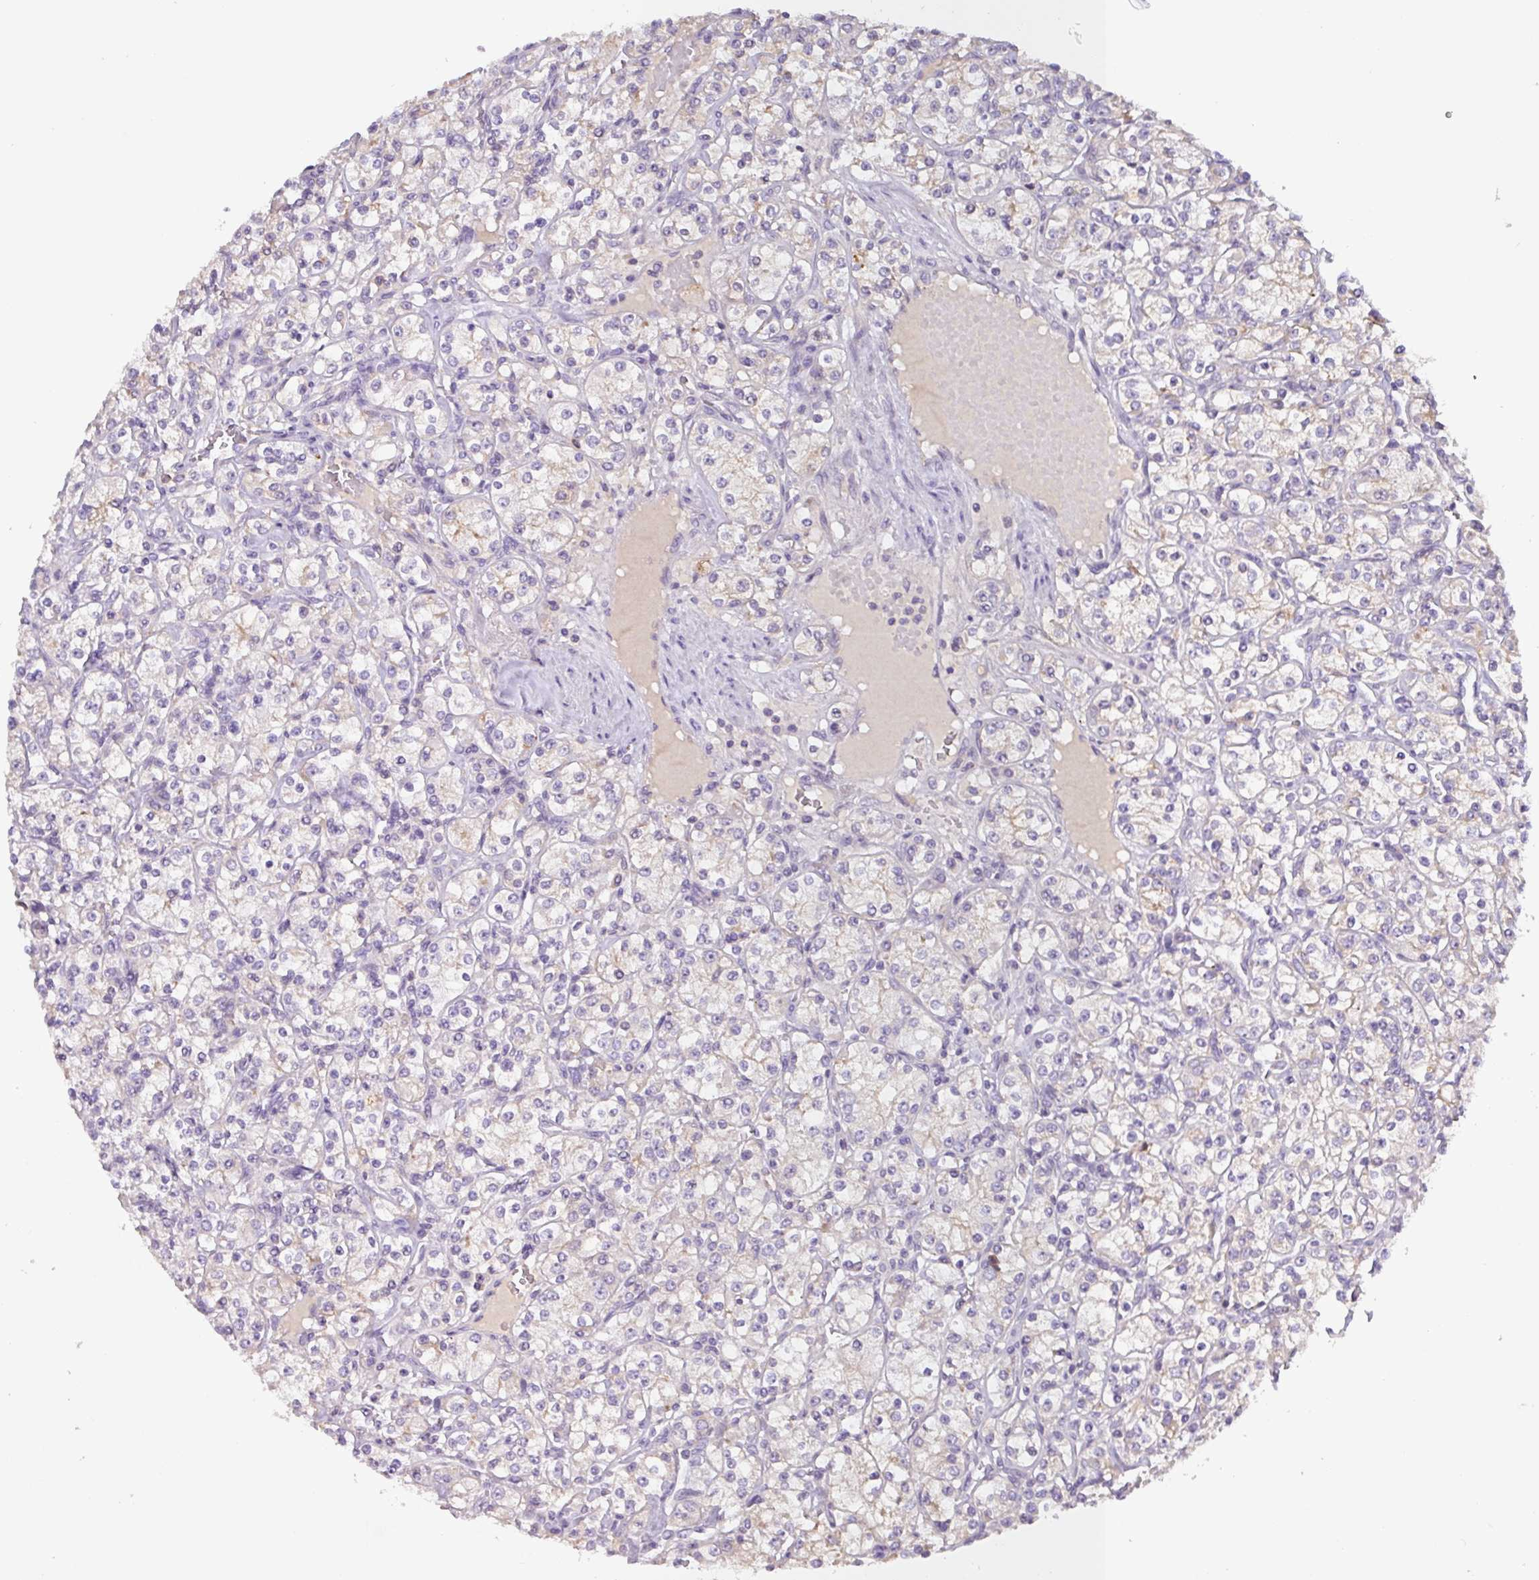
{"staining": {"intensity": "weak", "quantity": "<25%", "location": "cytoplasmic/membranous"}, "tissue": "renal cancer", "cell_type": "Tumor cells", "image_type": "cancer", "snomed": [{"axis": "morphology", "description": "Adenocarcinoma, NOS"}, {"axis": "topography", "description": "Kidney"}], "caption": "Immunohistochemistry histopathology image of renal adenocarcinoma stained for a protein (brown), which reveals no staining in tumor cells. (DAB IHC visualized using brightfield microscopy, high magnification).", "gene": "SFTPB", "patient": {"sex": "male", "age": 77}}